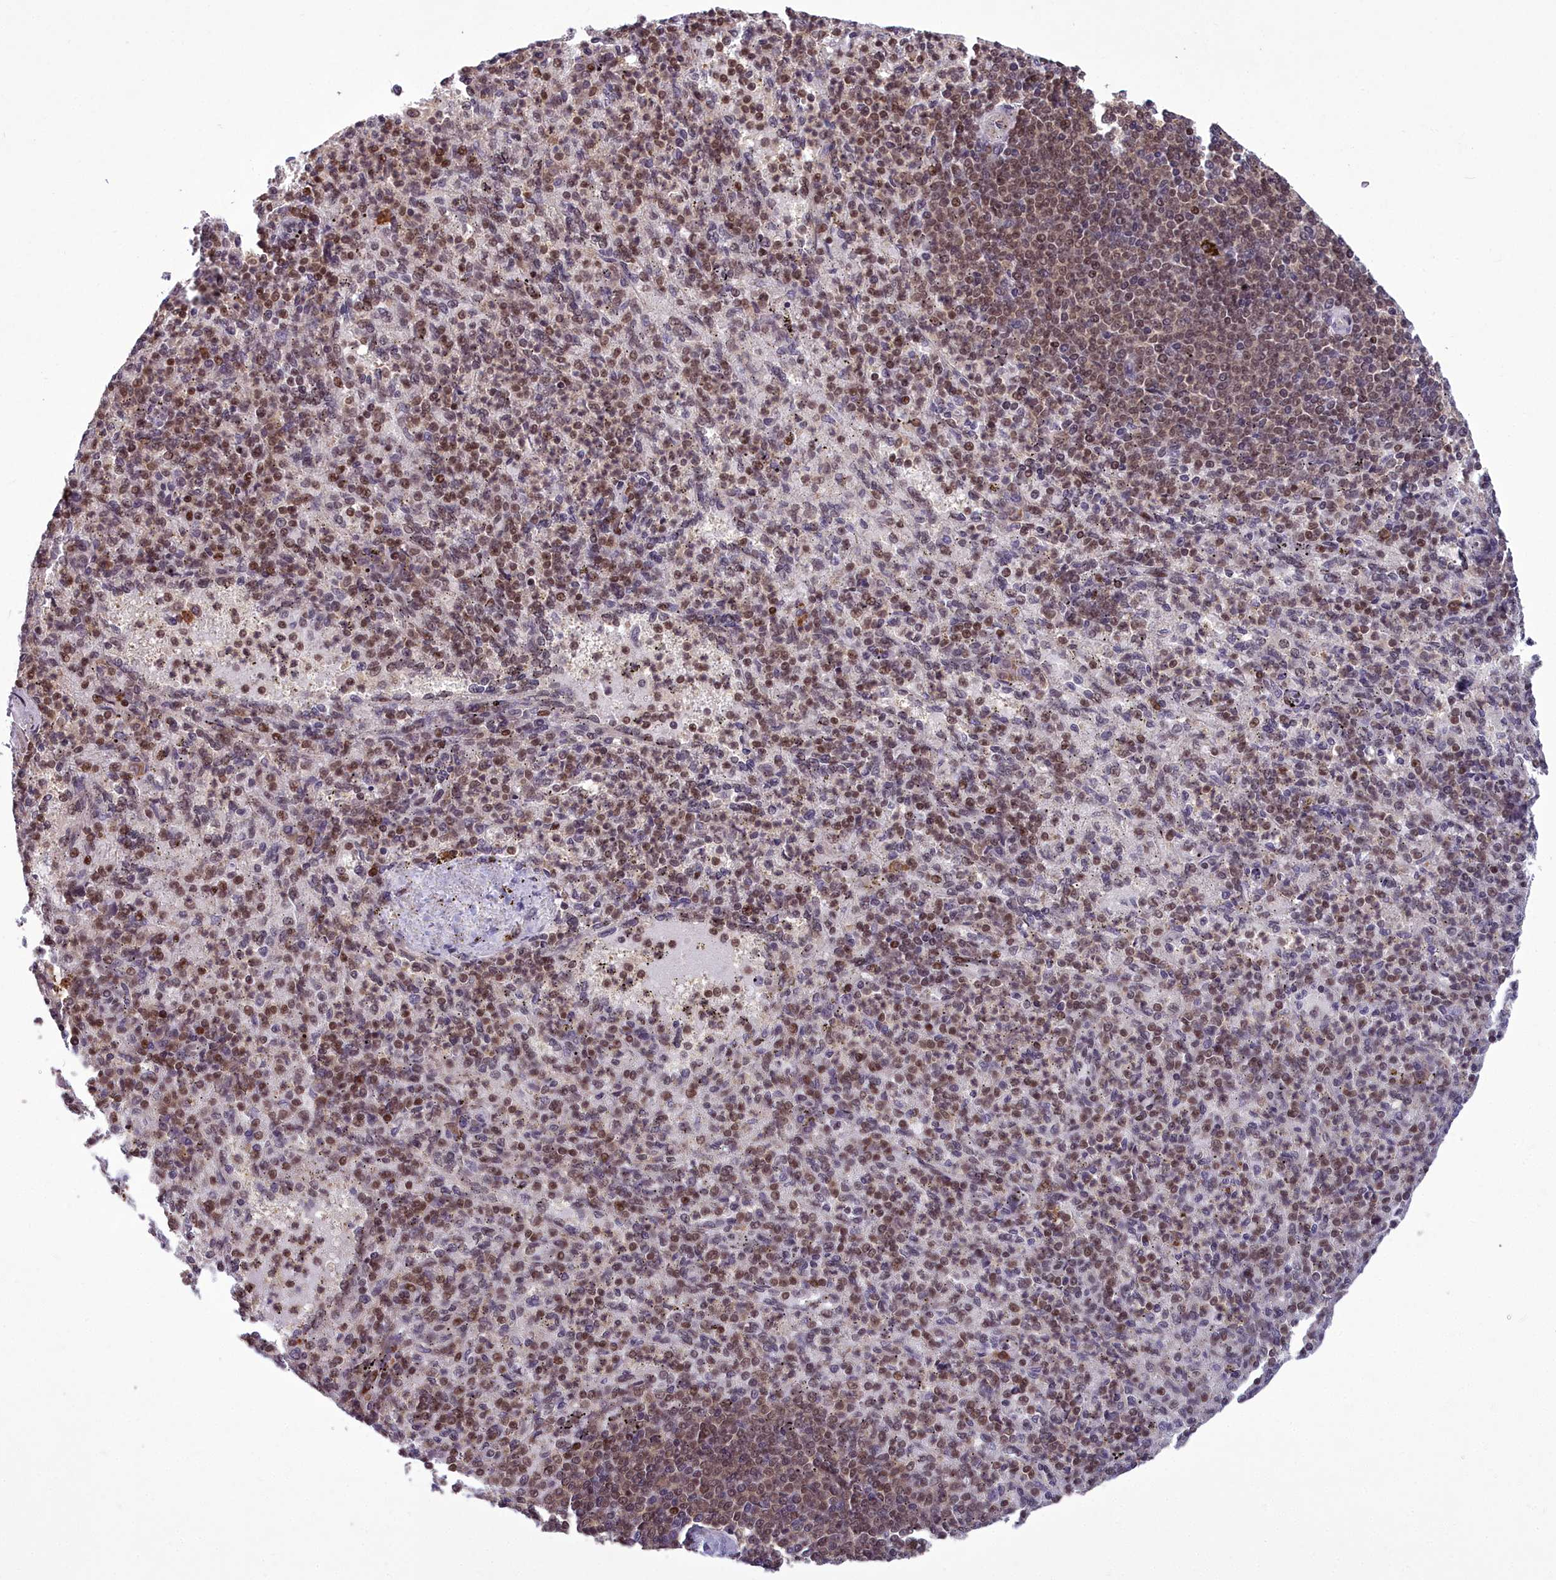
{"staining": {"intensity": "moderate", "quantity": "25%-75%", "location": "nuclear"}, "tissue": "spleen", "cell_type": "Cells in red pulp", "image_type": "normal", "snomed": [{"axis": "morphology", "description": "Normal tissue, NOS"}, {"axis": "topography", "description": "Spleen"}], "caption": "Cells in red pulp show moderate nuclear expression in about 25%-75% of cells in unremarkable spleen.", "gene": "GMEB1", "patient": {"sex": "female", "age": 74}}